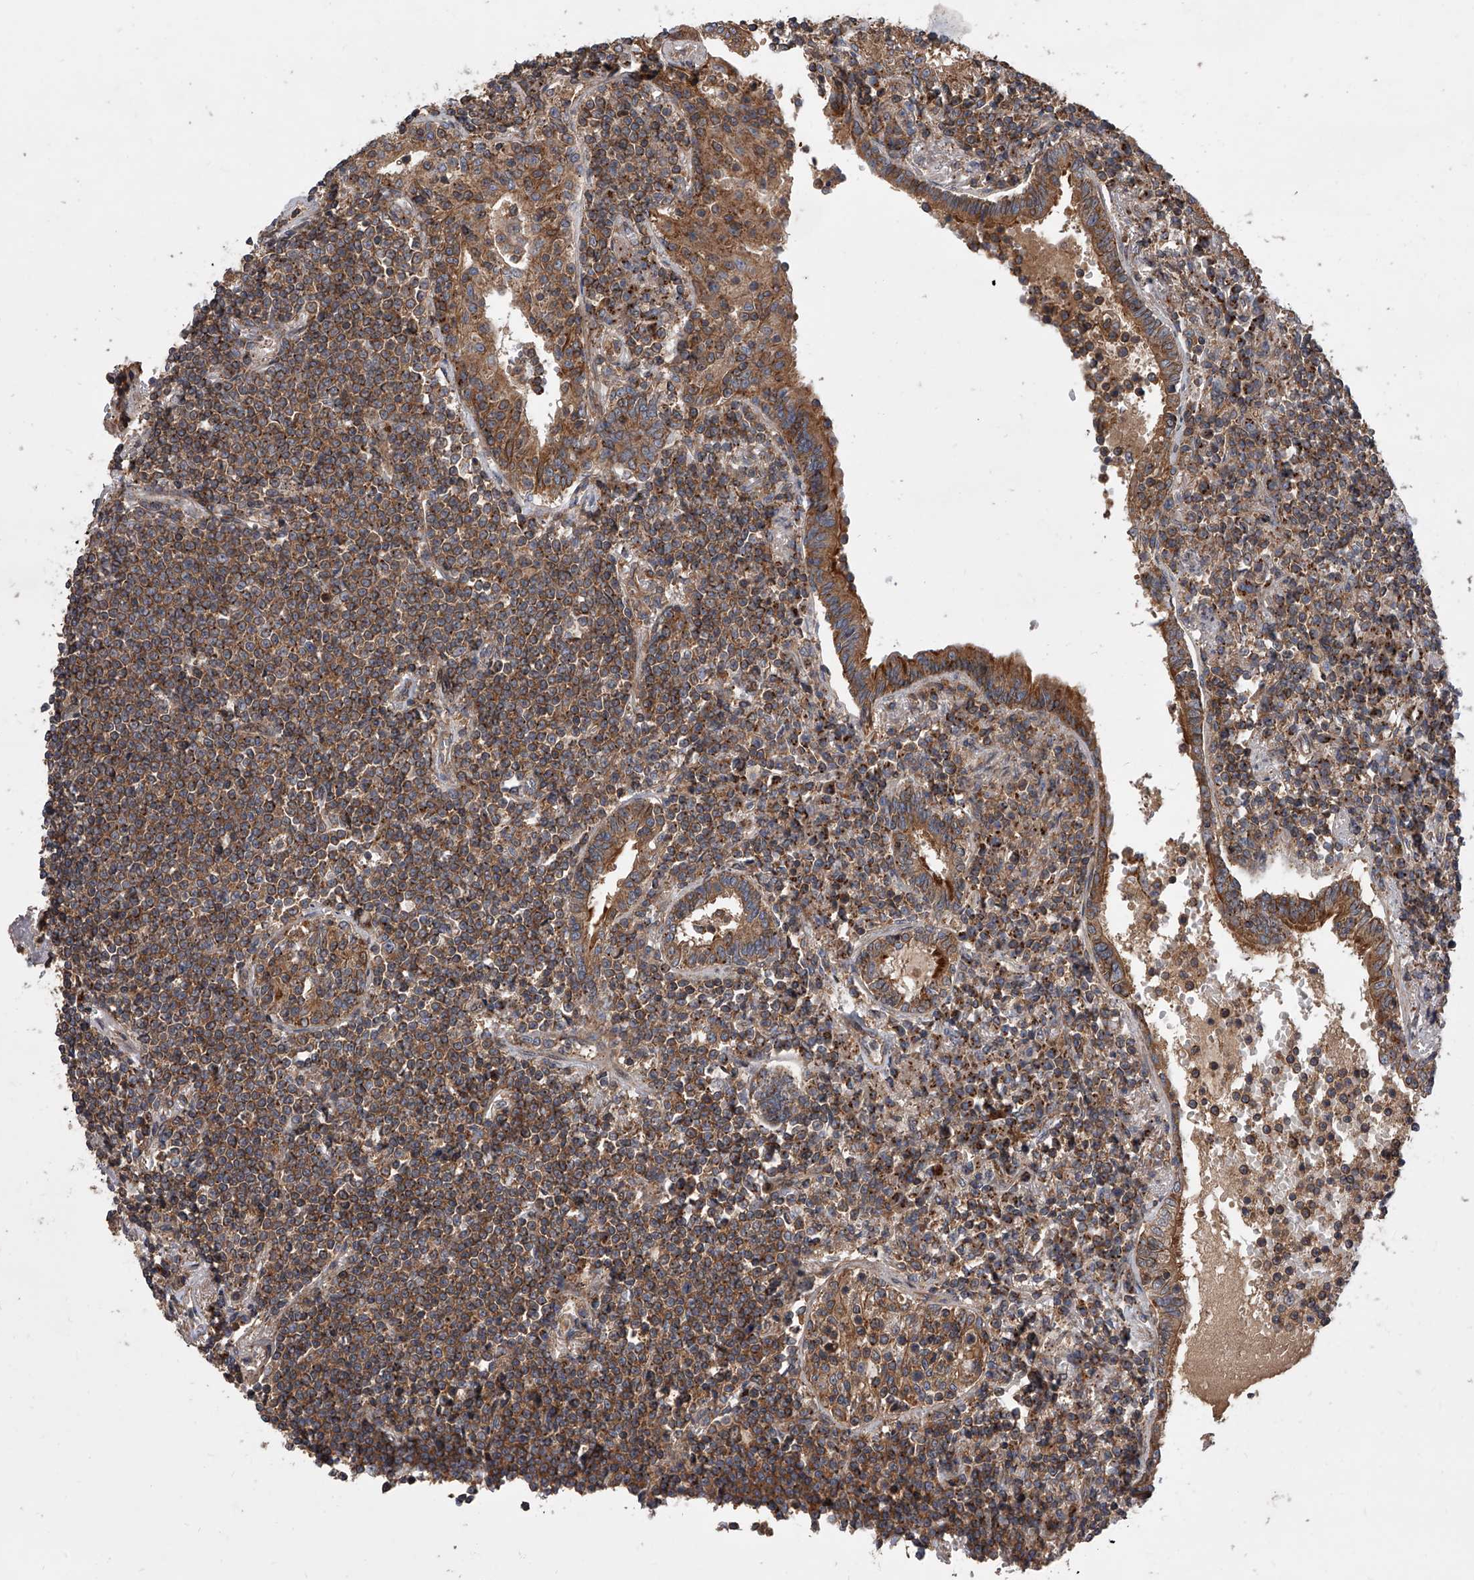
{"staining": {"intensity": "moderate", "quantity": ">75%", "location": "cytoplasmic/membranous"}, "tissue": "lymphoma", "cell_type": "Tumor cells", "image_type": "cancer", "snomed": [{"axis": "morphology", "description": "Malignant lymphoma, non-Hodgkin's type, Low grade"}, {"axis": "topography", "description": "Lung"}], "caption": "Protein staining reveals moderate cytoplasmic/membranous staining in about >75% of tumor cells in lymphoma. (DAB IHC, brown staining for protein, blue staining for nuclei).", "gene": "USP47", "patient": {"sex": "female", "age": 71}}